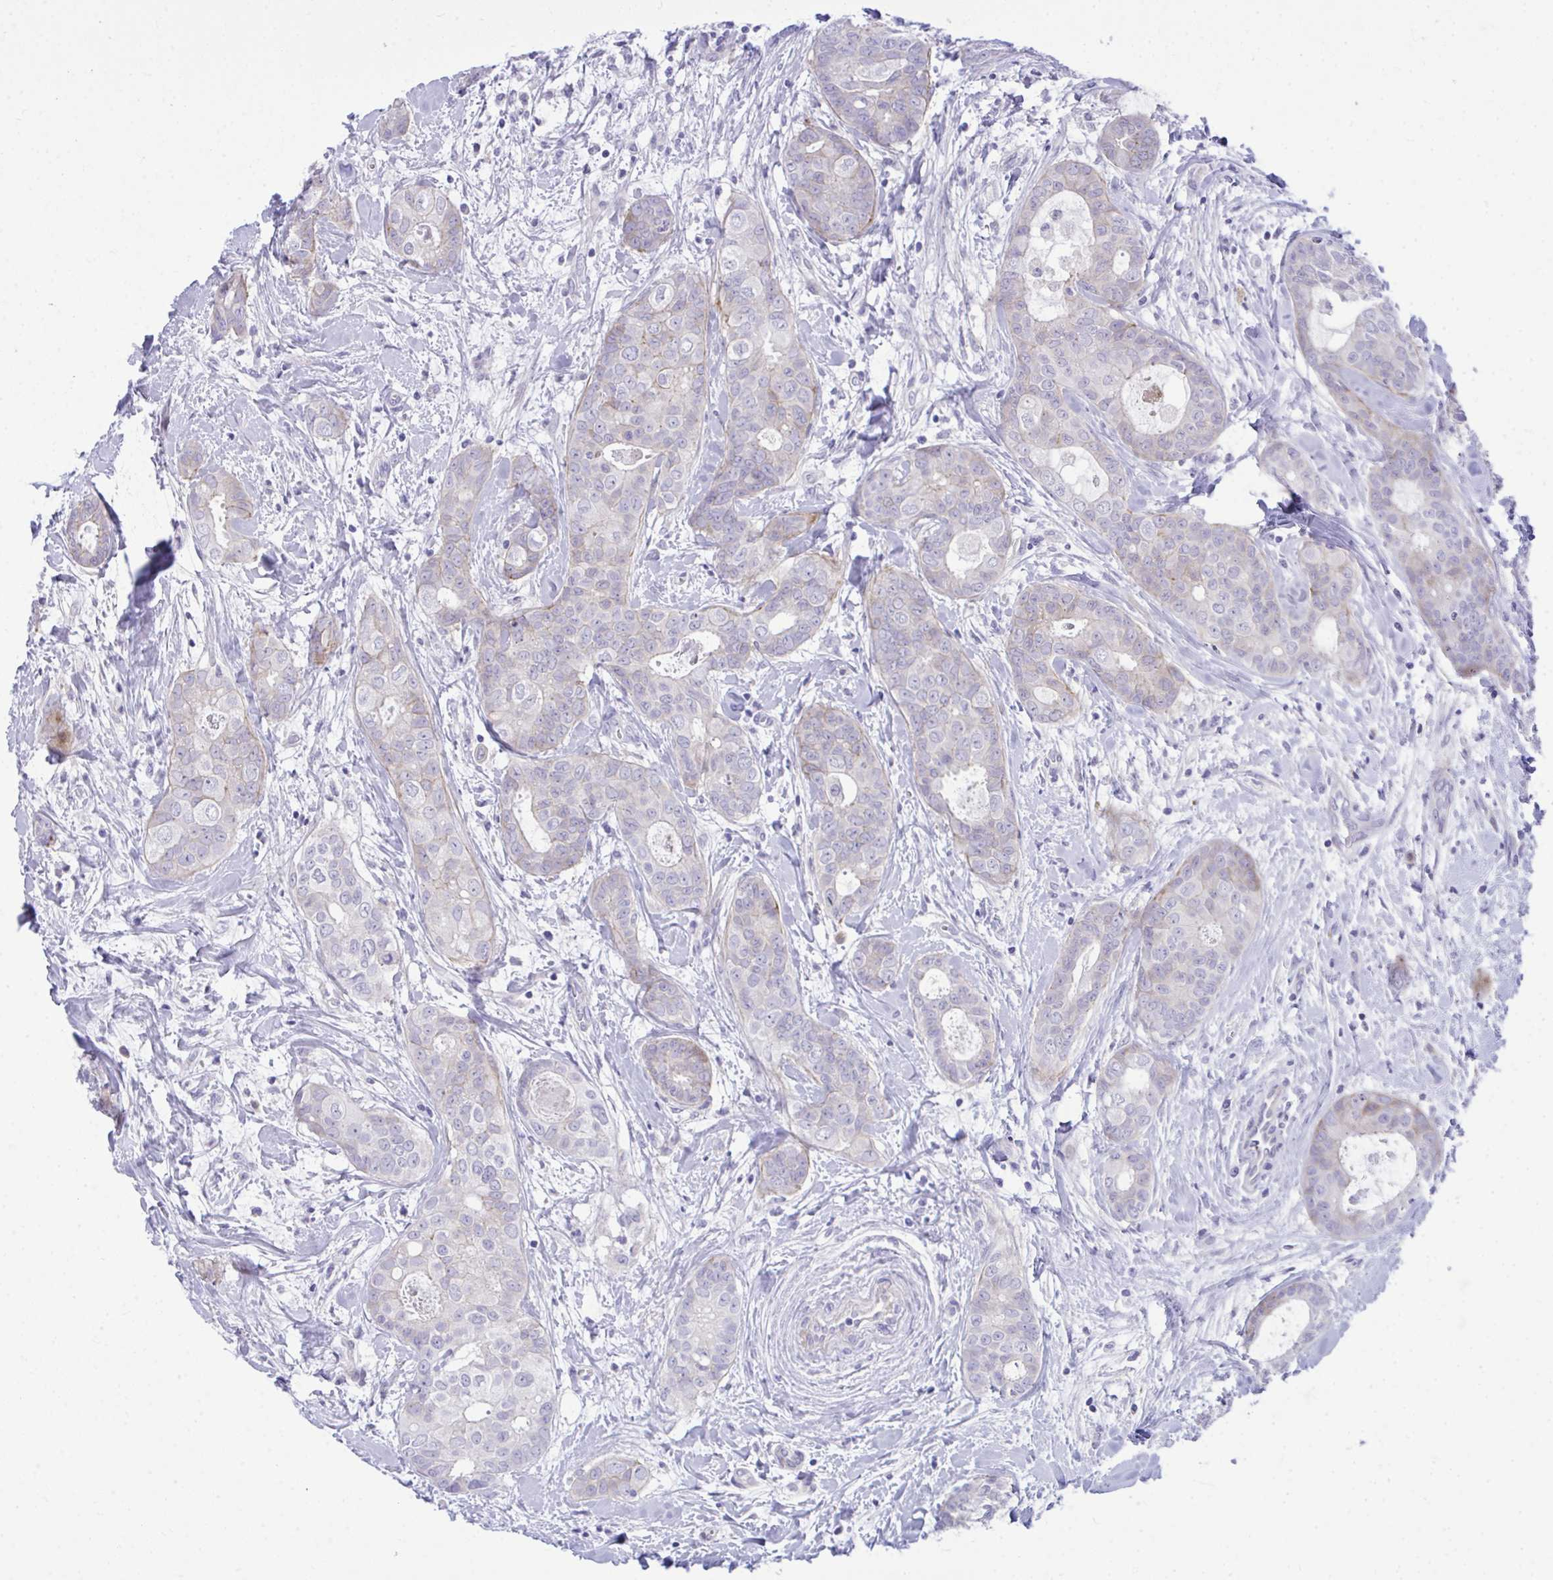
{"staining": {"intensity": "negative", "quantity": "none", "location": "none"}, "tissue": "breast cancer", "cell_type": "Tumor cells", "image_type": "cancer", "snomed": [{"axis": "morphology", "description": "Duct carcinoma"}, {"axis": "topography", "description": "Breast"}], "caption": "Tumor cells are negative for protein expression in human breast cancer (infiltrating ductal carcinoma).", "gene": "MED9", "patient": {"sex": "female", "age": 45}}